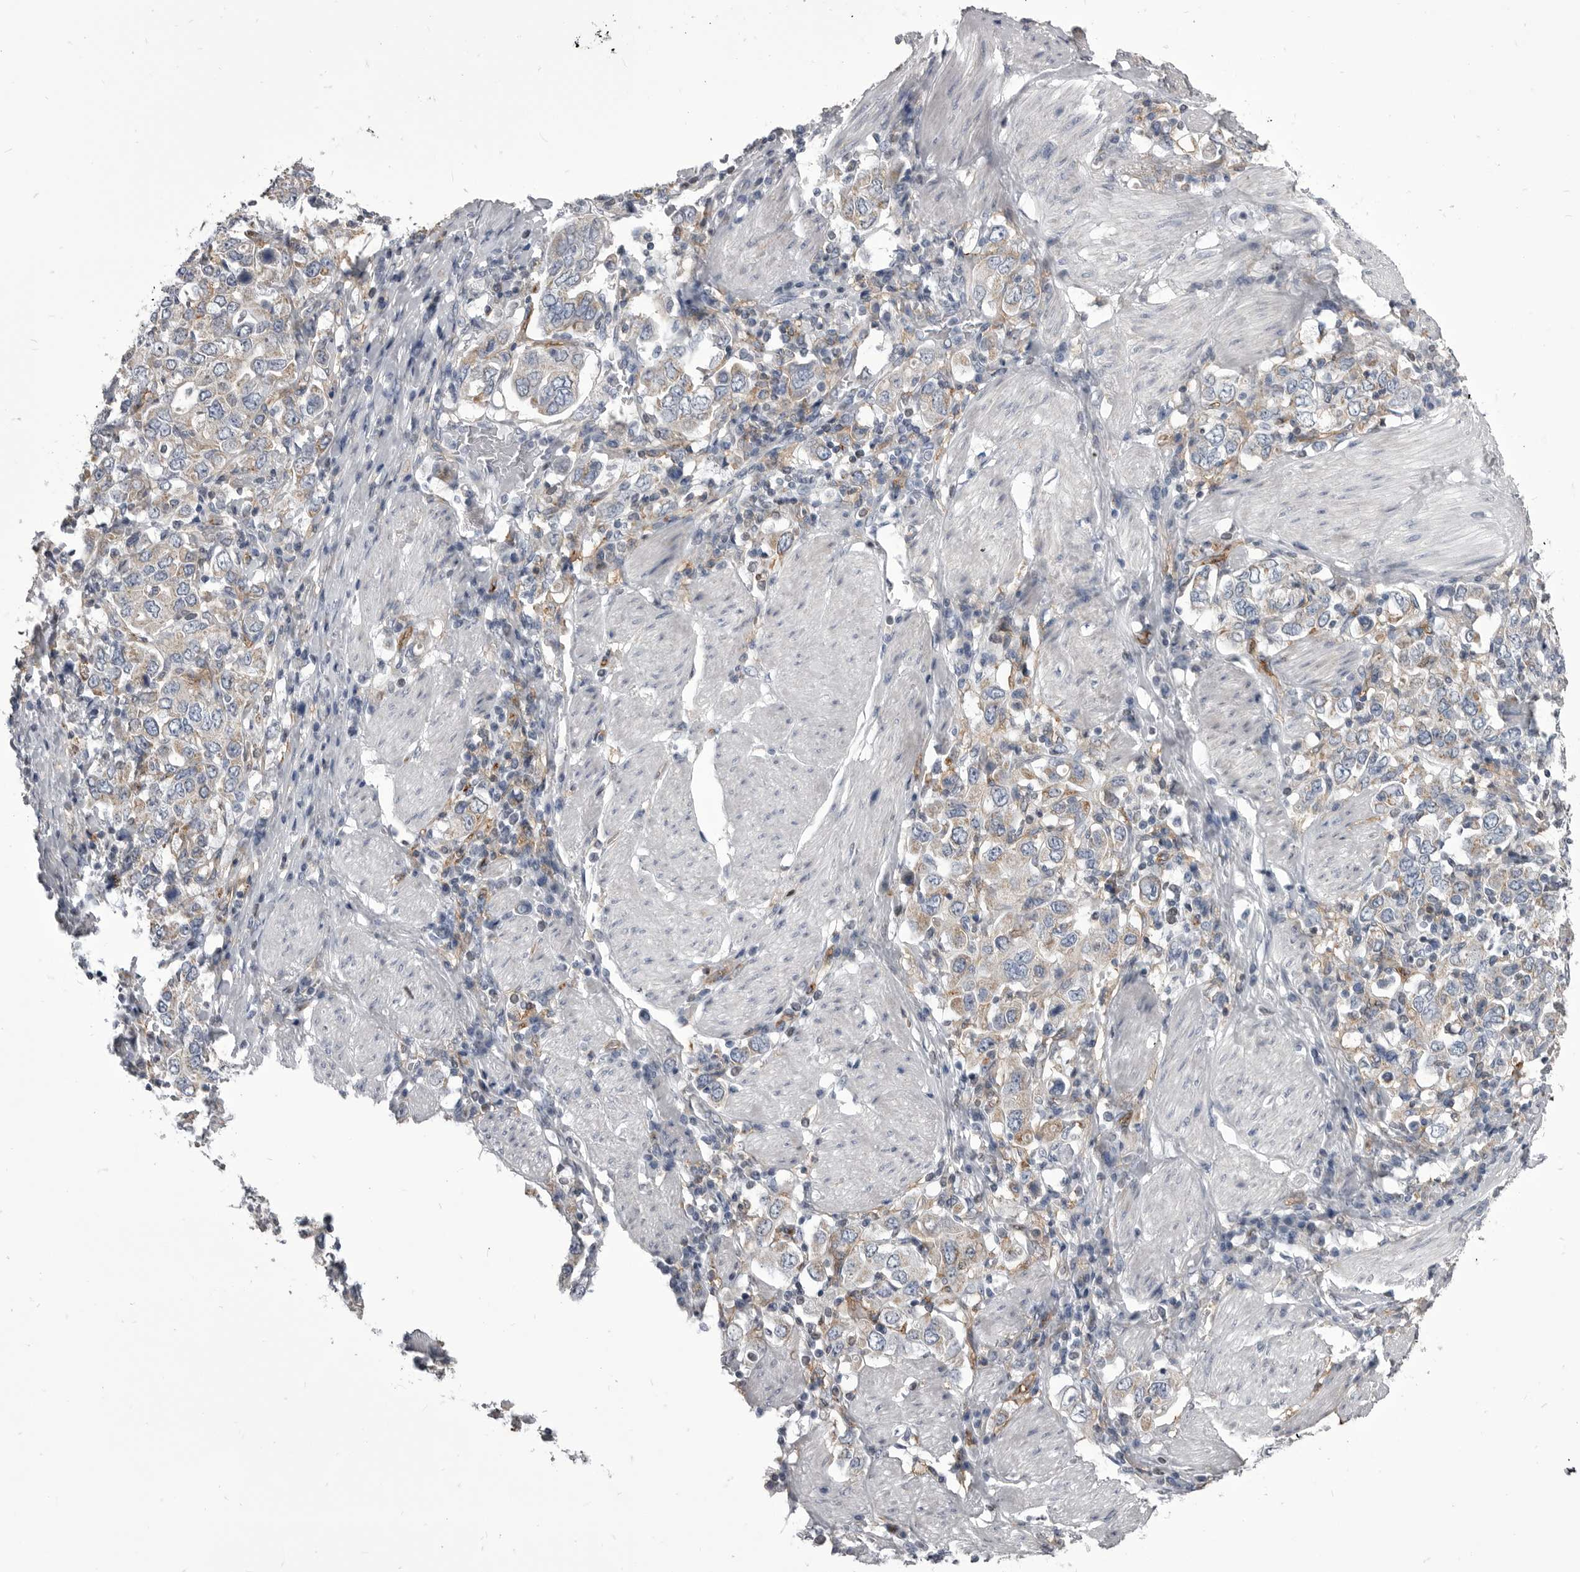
{"staining": {"intensity": "weak", "quantity": ">75%", "location": "cytoplasmic/membranous"}, "tissue": "stomach cancer", "cell_type": "Tumor cells", "image_type": "cancer", "snomed": [{"axis": "morphology", "description": "Adenocarcinoma, NOS"}, {"axis": "topography", "description": "Stomach, upper"}], "caption": "A histopathology image showing weak cytoplasmic/membranous staining in approximately >75% of tumor cells in stomach cancer (adenocarcinoma), as visualized by brown immunohistochemical staining.", "gene": "OPLAH", "patient": {"sex": "male", "age": 62}}